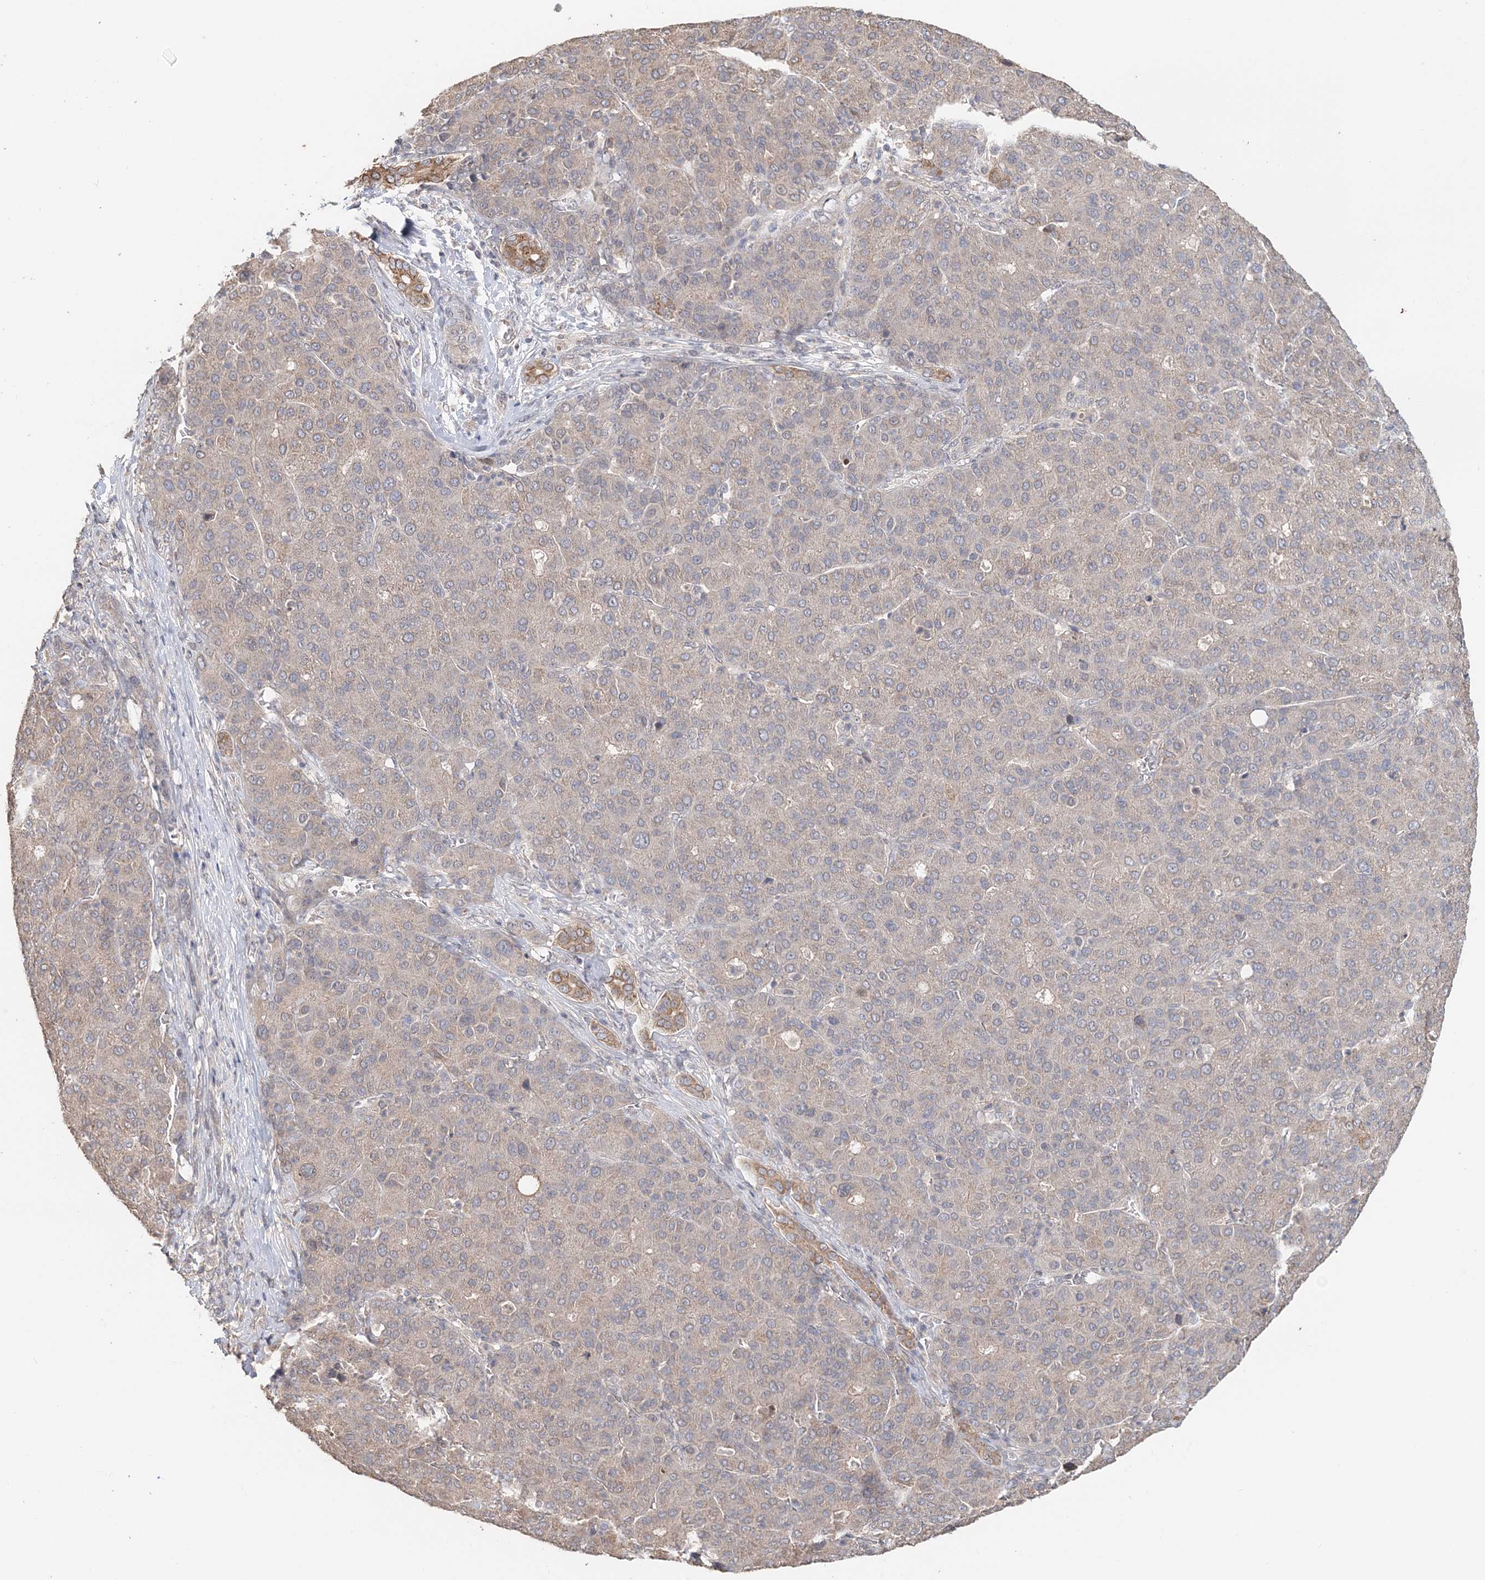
{"staining": {"intensity": "negative", "quantity": "none", "location": "none"}, "tissue": "liver cancer", "cell_type": "Tumor cells", "image_type": "cancer", "snomed": [{"axis": "morphology", "description": "Carcinoma, Hepatocellular, NOS"}, {"axis": "topography", "description": "Liver"}], "caption": "There is no significant staining in tumor cells of liver cancer. The staining is performed using DAB brown chromogen with nuclei counter-stained in using hematoxylin.", "gene": "FBXO38", "patient": {"sex": "male", "age": 65}}